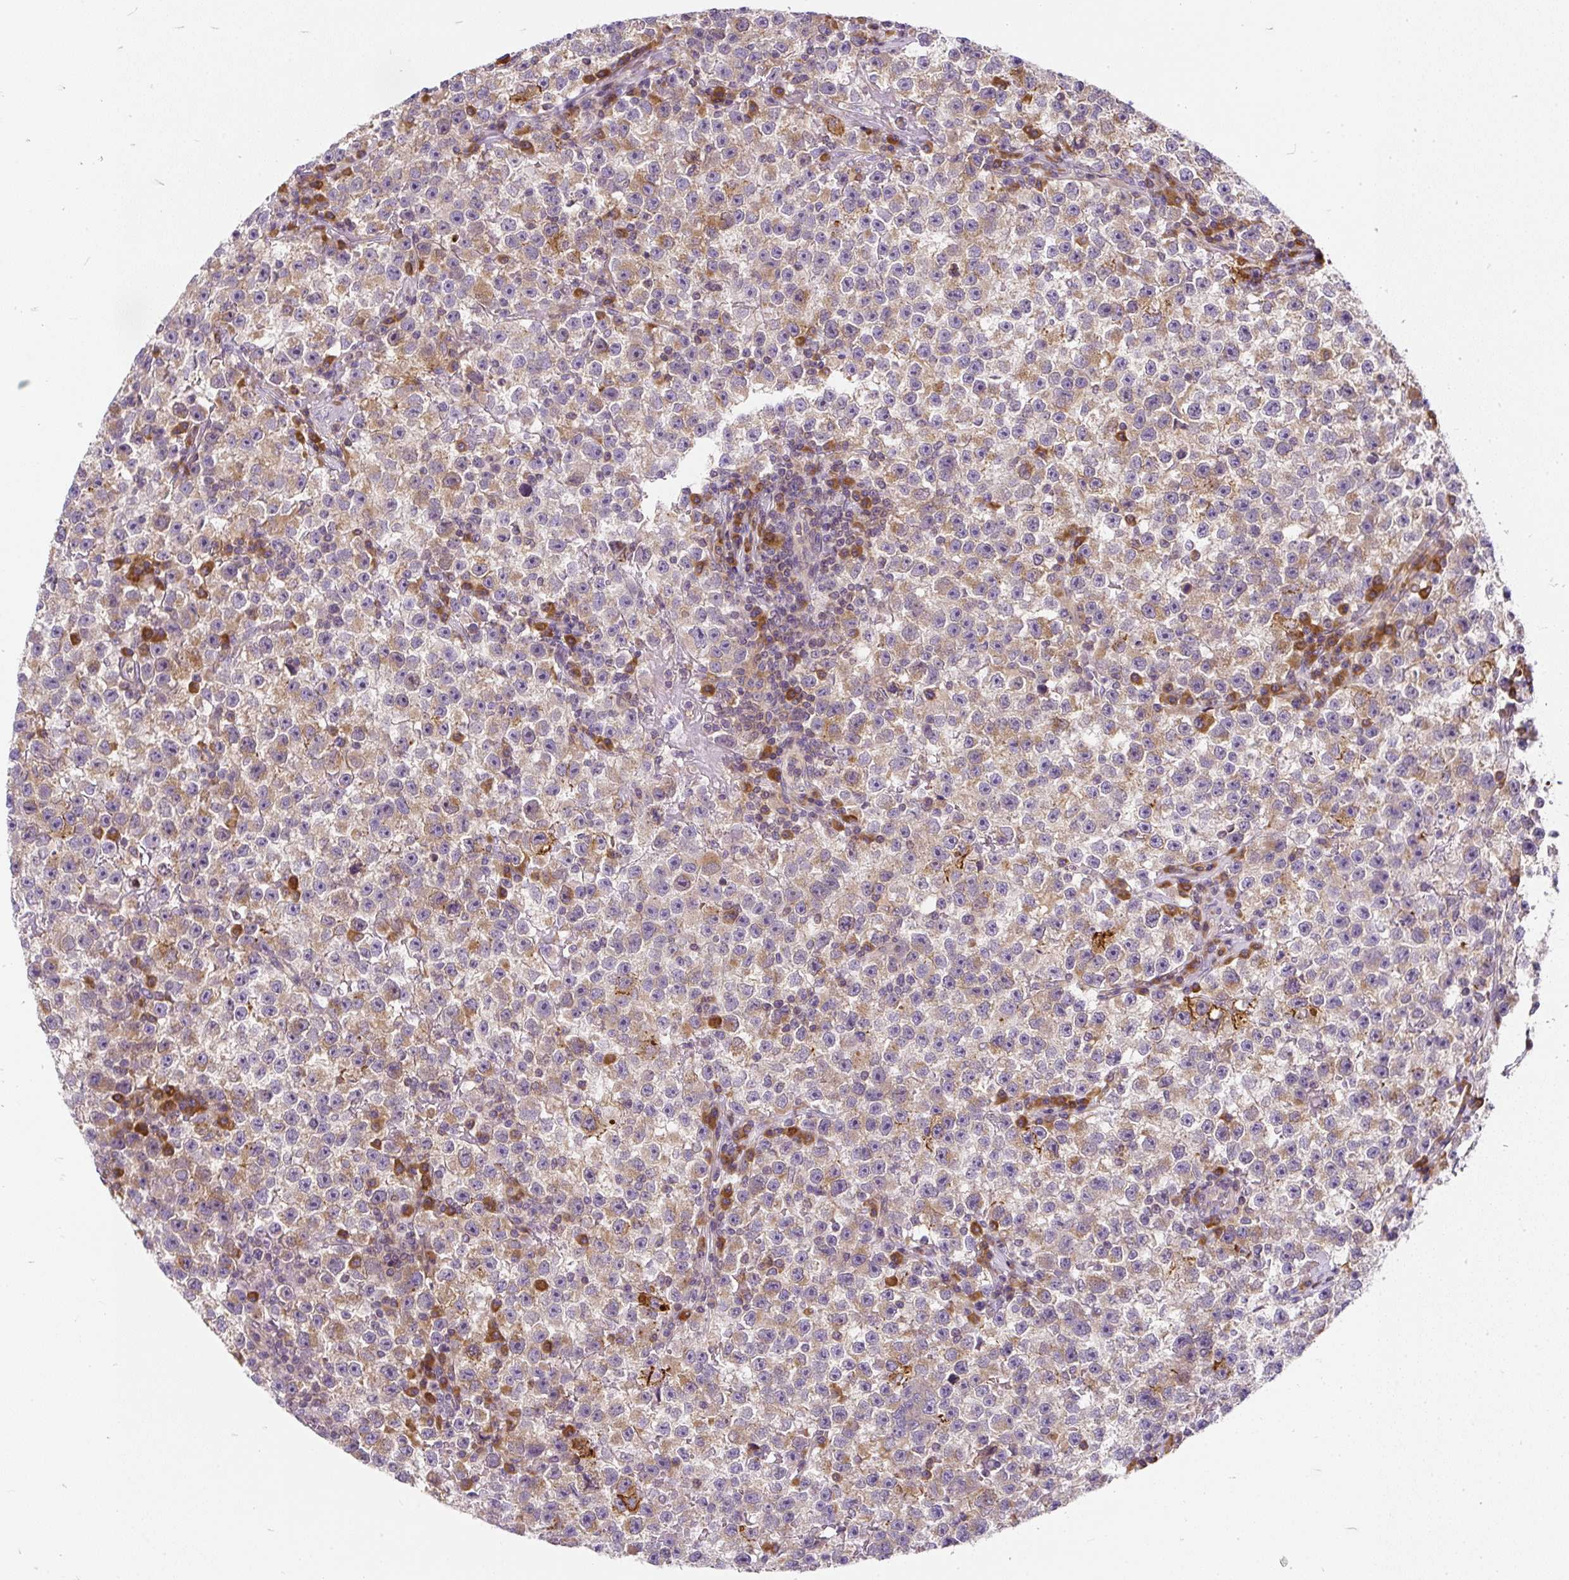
{"staining": {"intensity": "moderate", "quantity": "25%-75%", "location": "cytoplasmic/membranous"}, "tissue": "testis cancer", "cell_type": "Tumor cells", "image_type": "cancer", "snomed": [{"axis": "morphology", "description": "Seminoma, NOS"}, {"axis": "topography", "description": "Testis"}], "caption": "Protein staining demonstrates moderate cytoplasmic/membranous positivity in approximately 25%-75% of tumor cells in testis cancer (seminoma).", "gene": "CYP20A1", "patient": {"sex": "male", "age": 22}}